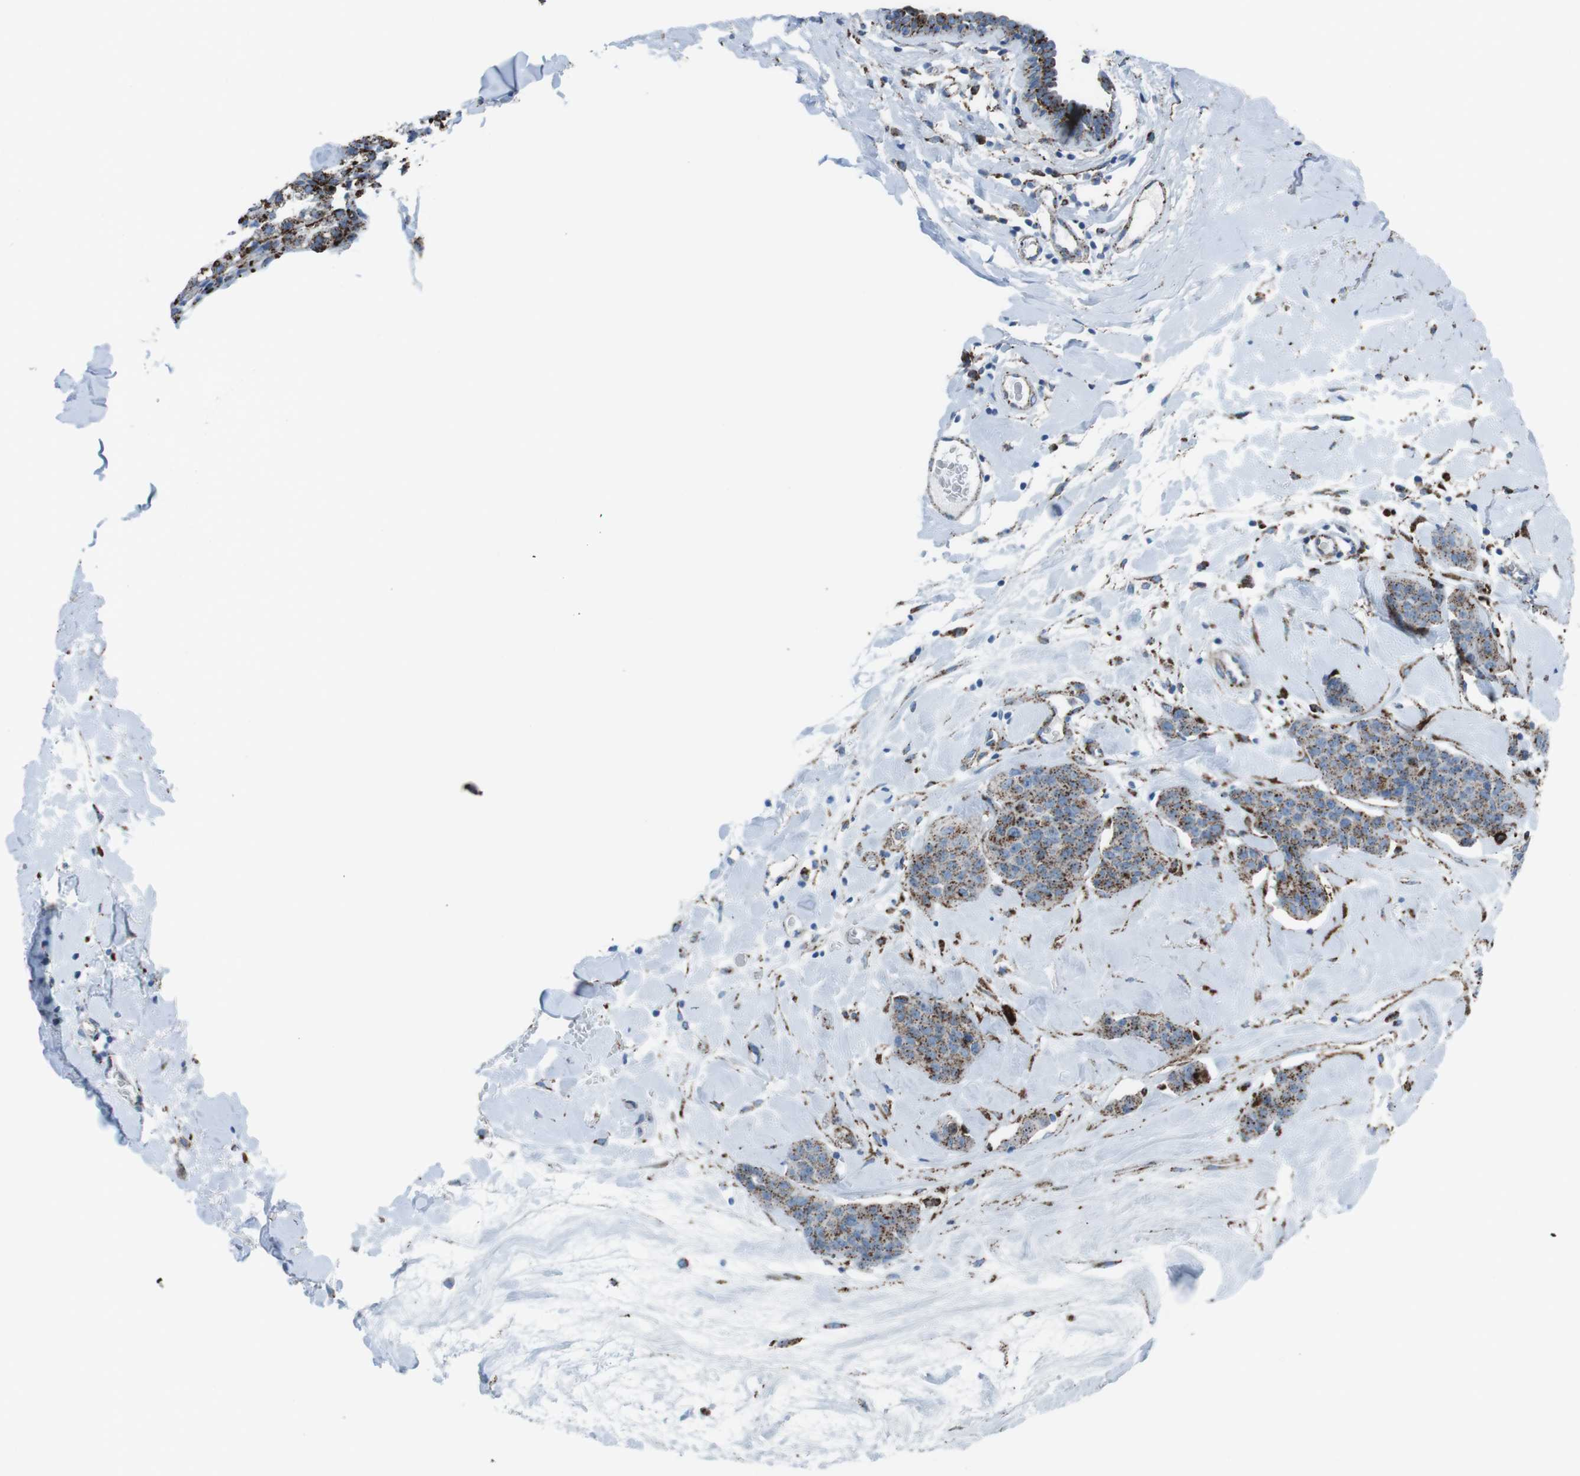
{"staining": {"intensity": "strong", "quantity": ">75%", "location": "cytoplasmic/membranous"}, "tissue": "breast cancer", "cell_type": "Tumor cells", "image_type": "cancer", "snomed": [{"axis": "morphology", "description": "Normal tissue, NOS"}, {"axis": "morphology", "description": "Duct carcinoma"}, {"axis": "topography", "description": "Breast"}], "caption": "Brown immunohistochemical staining in human breast cancer (invasive ductal carcinoma) exhibits strong cytoplasmic/membranous positivity in approximately >75% of tumor cells.", "gene": "SCARB2", "patient": {"sex": "female", "age": 40}}